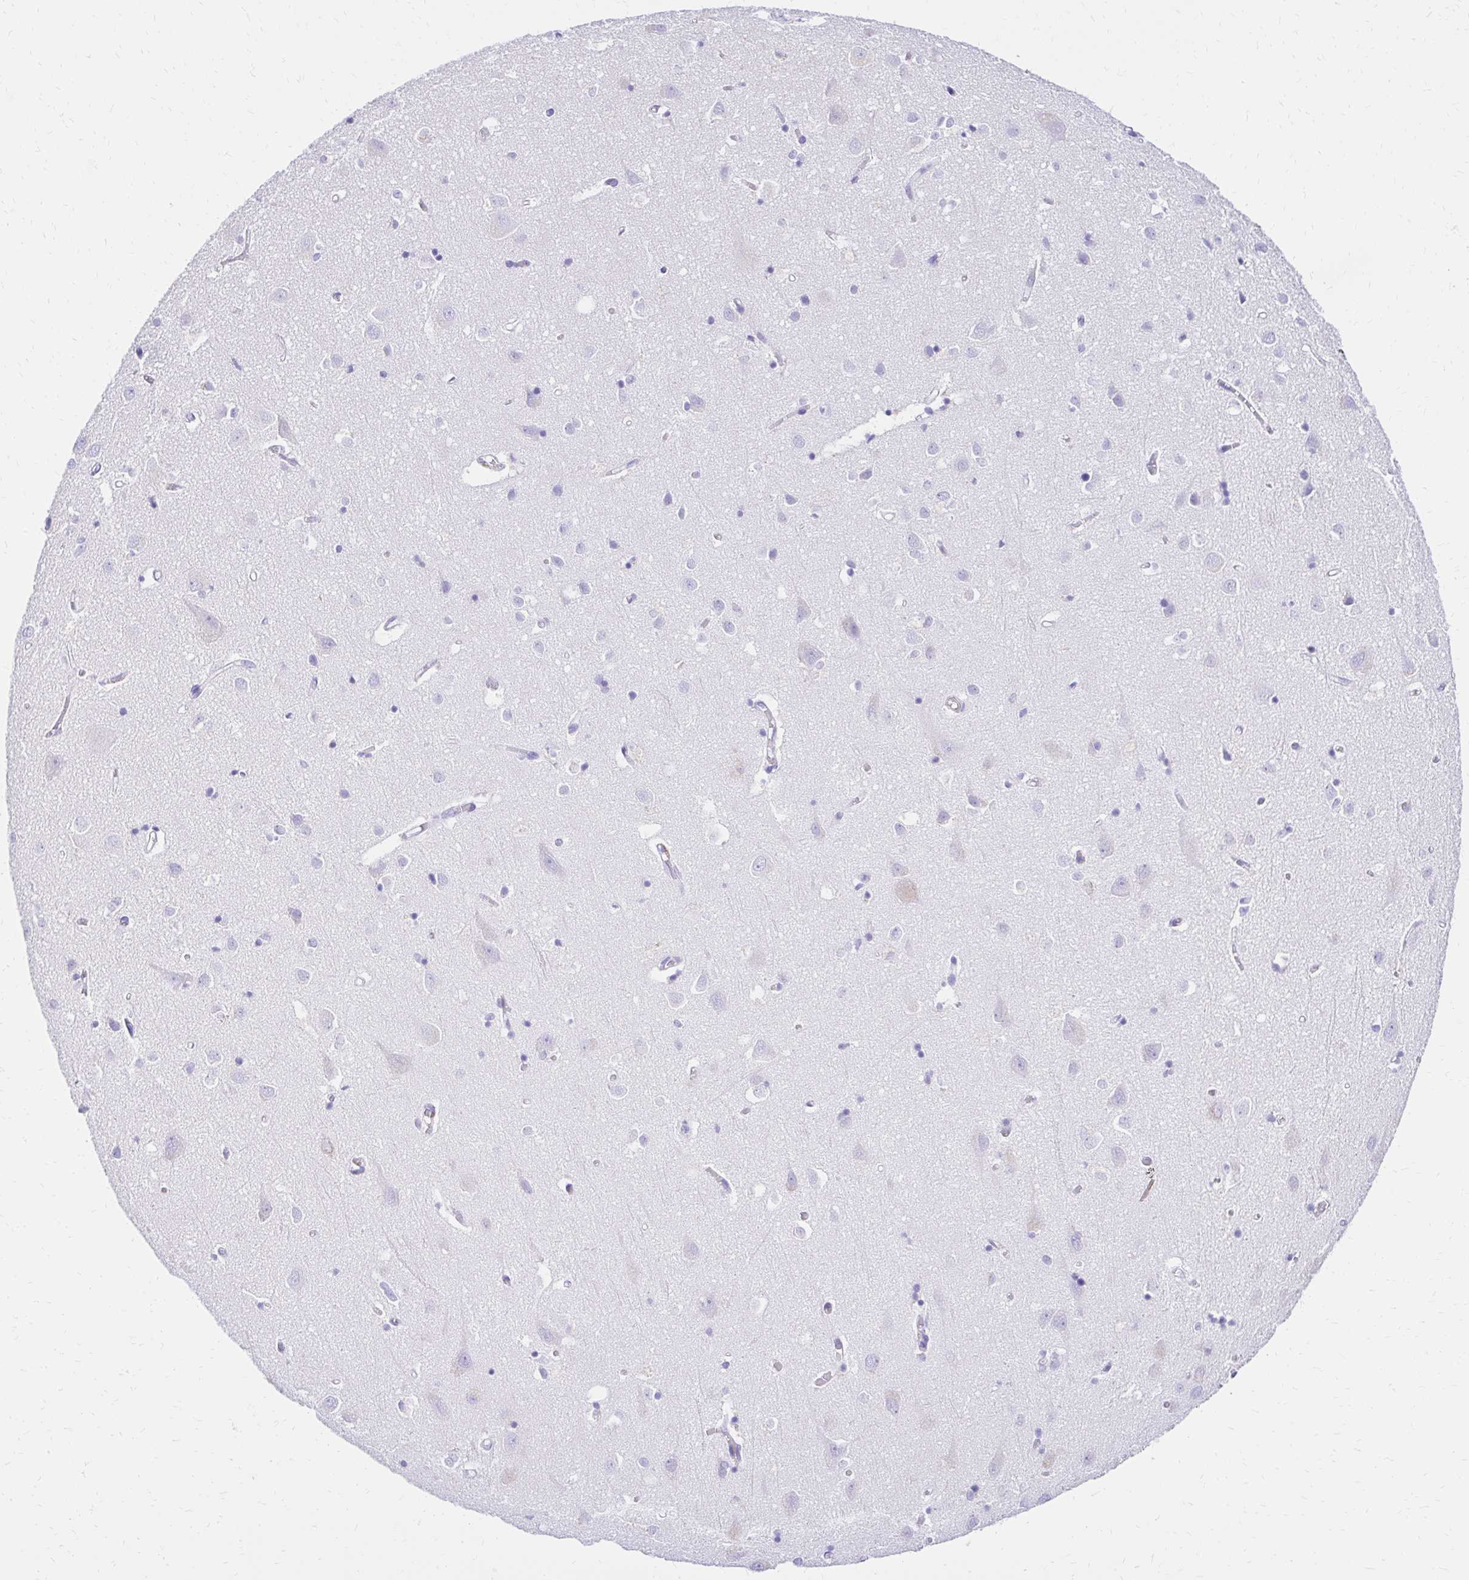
{"staining": {"intensity": "negative", "quantity": "none", "location": "none"}, "tissue": "cerebral cortex", "cell_type": "Endothelial cells", "image_type": "normal", "snomed": [{"axis": "morphology", "description": "Normal tissue, NOS"}, {"axis": "topography", "description": "Cerebral cortex"}], "caption": "An immunohistochemistry image of normal cerebral cortex is shown. There is no staining in endothelial cells of cerebral cortex. Brightfield microscopy of IHC stained with DAB (3,3'-diaminobenzidine) (brown) and hematoxylin (blue), captured at high magnification.", "gene": "S100G", "patient": {"sex": "male", "age": 70}}